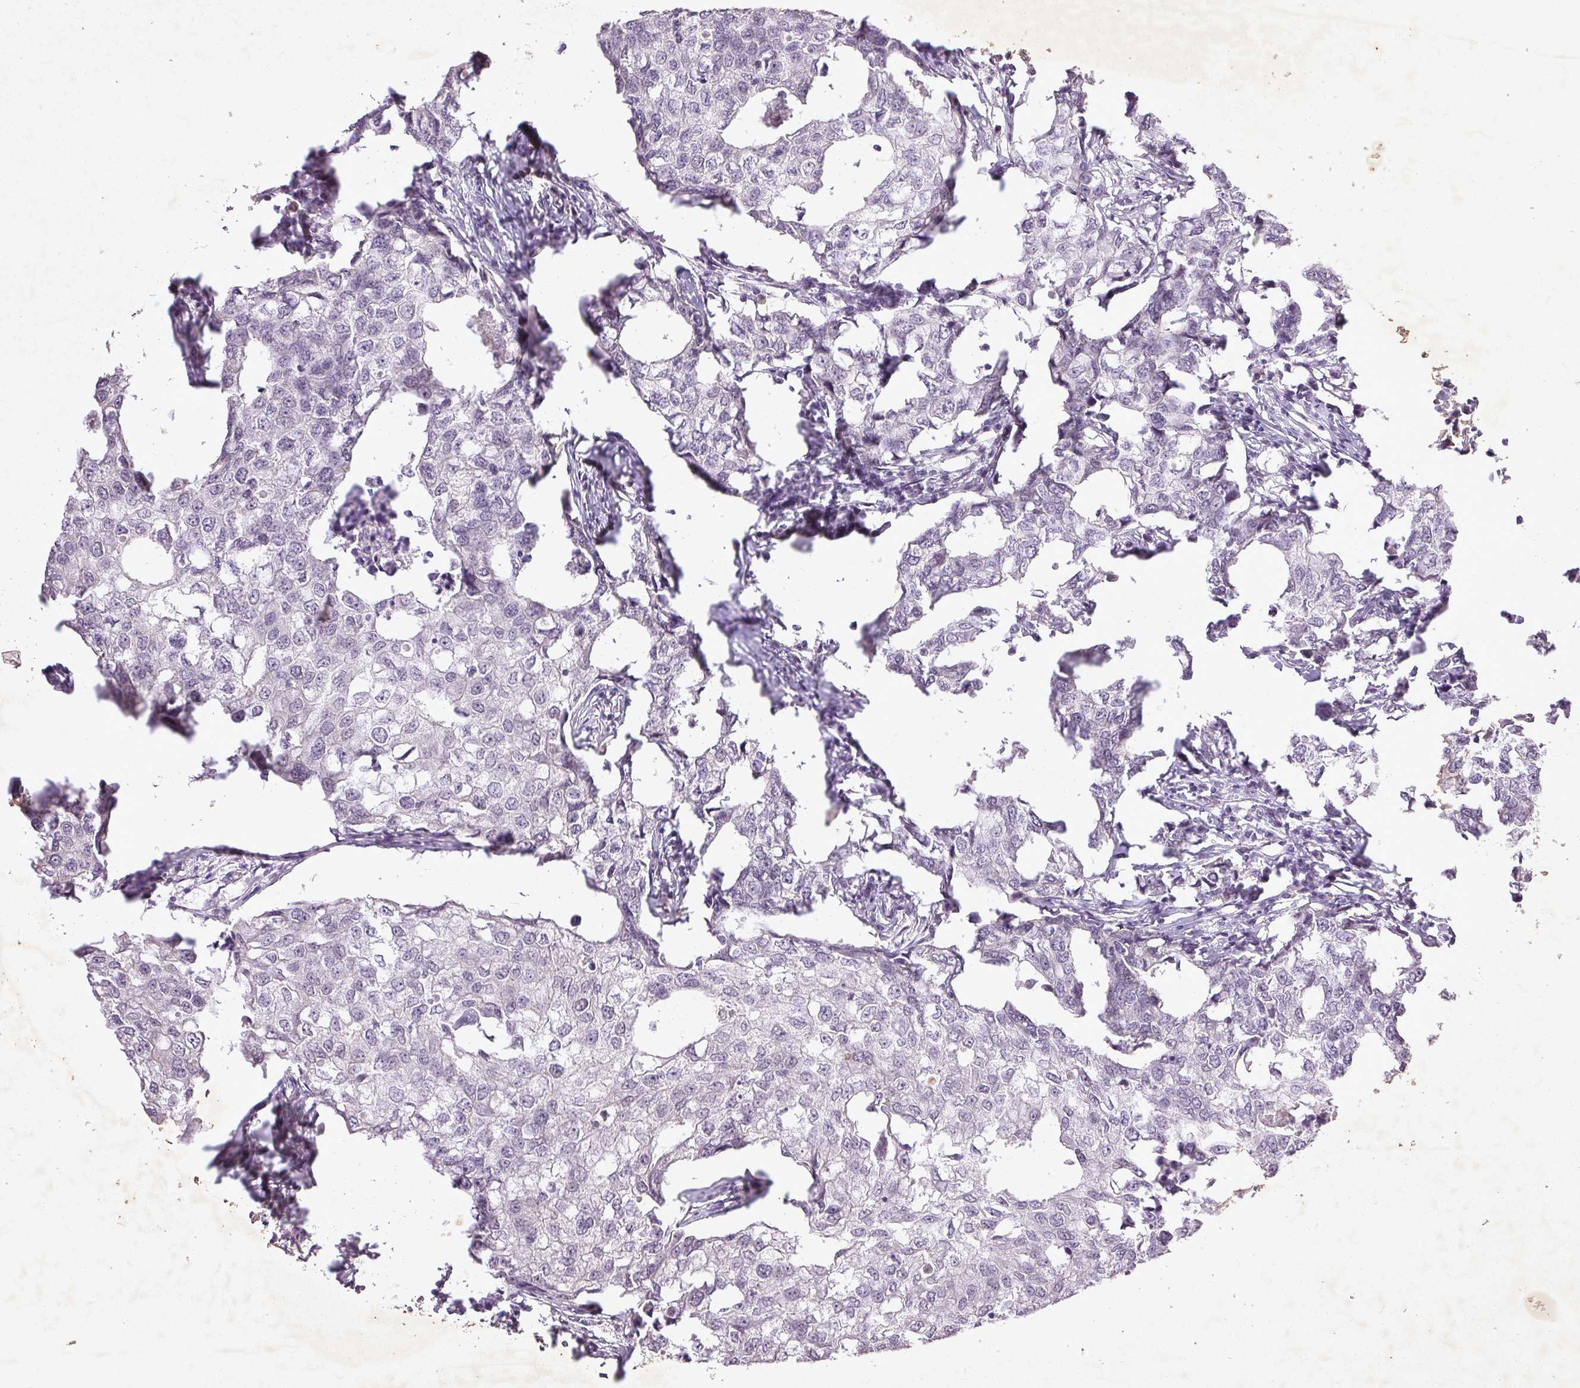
{"staining": {"intensity": "negative", "quantity": "none", "location": "none"}, "tissue": "breast cancer", "cell_type": "Tumor cells", "image_type": "cancer", "snomed": [{"axis": "morphology", "description": "Duct carcinoma"}, {"axis": "topography", "description": "Breast"}], "caption": "Immunohistochemistry (IHC) photomicrograph of human infiltrating ductal carcinoma (breast) stained for a protein (brown), which displays no staining in tumor cells. (DAB immunohistochemistry with hematoxylin counter stain).", "gene": "FAM168B", "patient": {"sex": "female", "age": 27}}